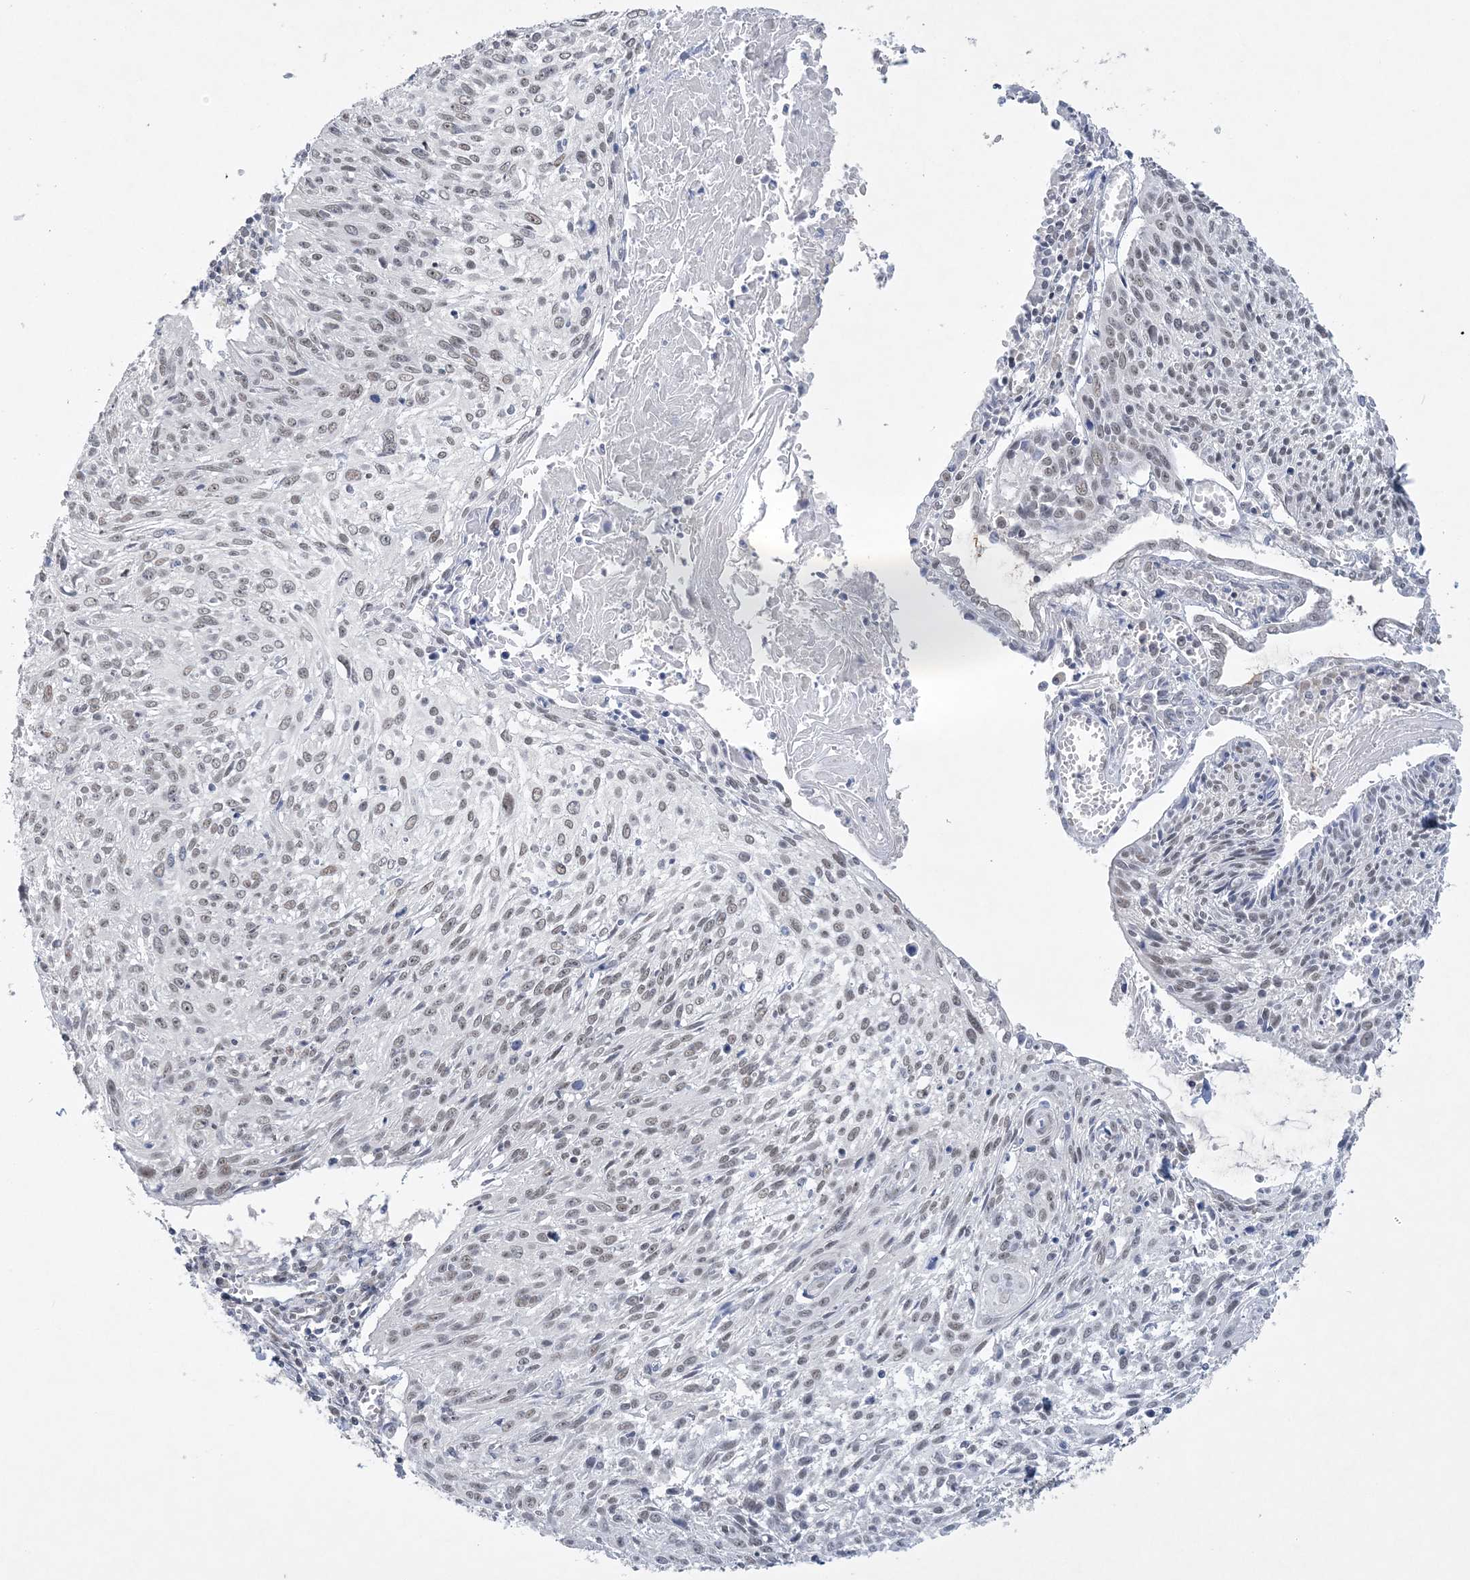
{"staining": {"intensity": "weak", "quantity": "25%-75%", "location": "nuclear"}, "tissue": "cervical cancer", "cell_type": "Tumor cells", "image_type": "cancer", "snomed": [{"axis": "morphology", "description": "Squamous cell carcinoma, NOS"}, {"axis": "topography", "description": "Cervix"}], "caption": "Protein expression analysis of human cervical cancer (squamous cell carcinoma) reveals weak nuclear staining in approximately 25%-75% of tumor cells.", "gene": "KMT2D", "patient": {"sex": "female", "age": 51}}